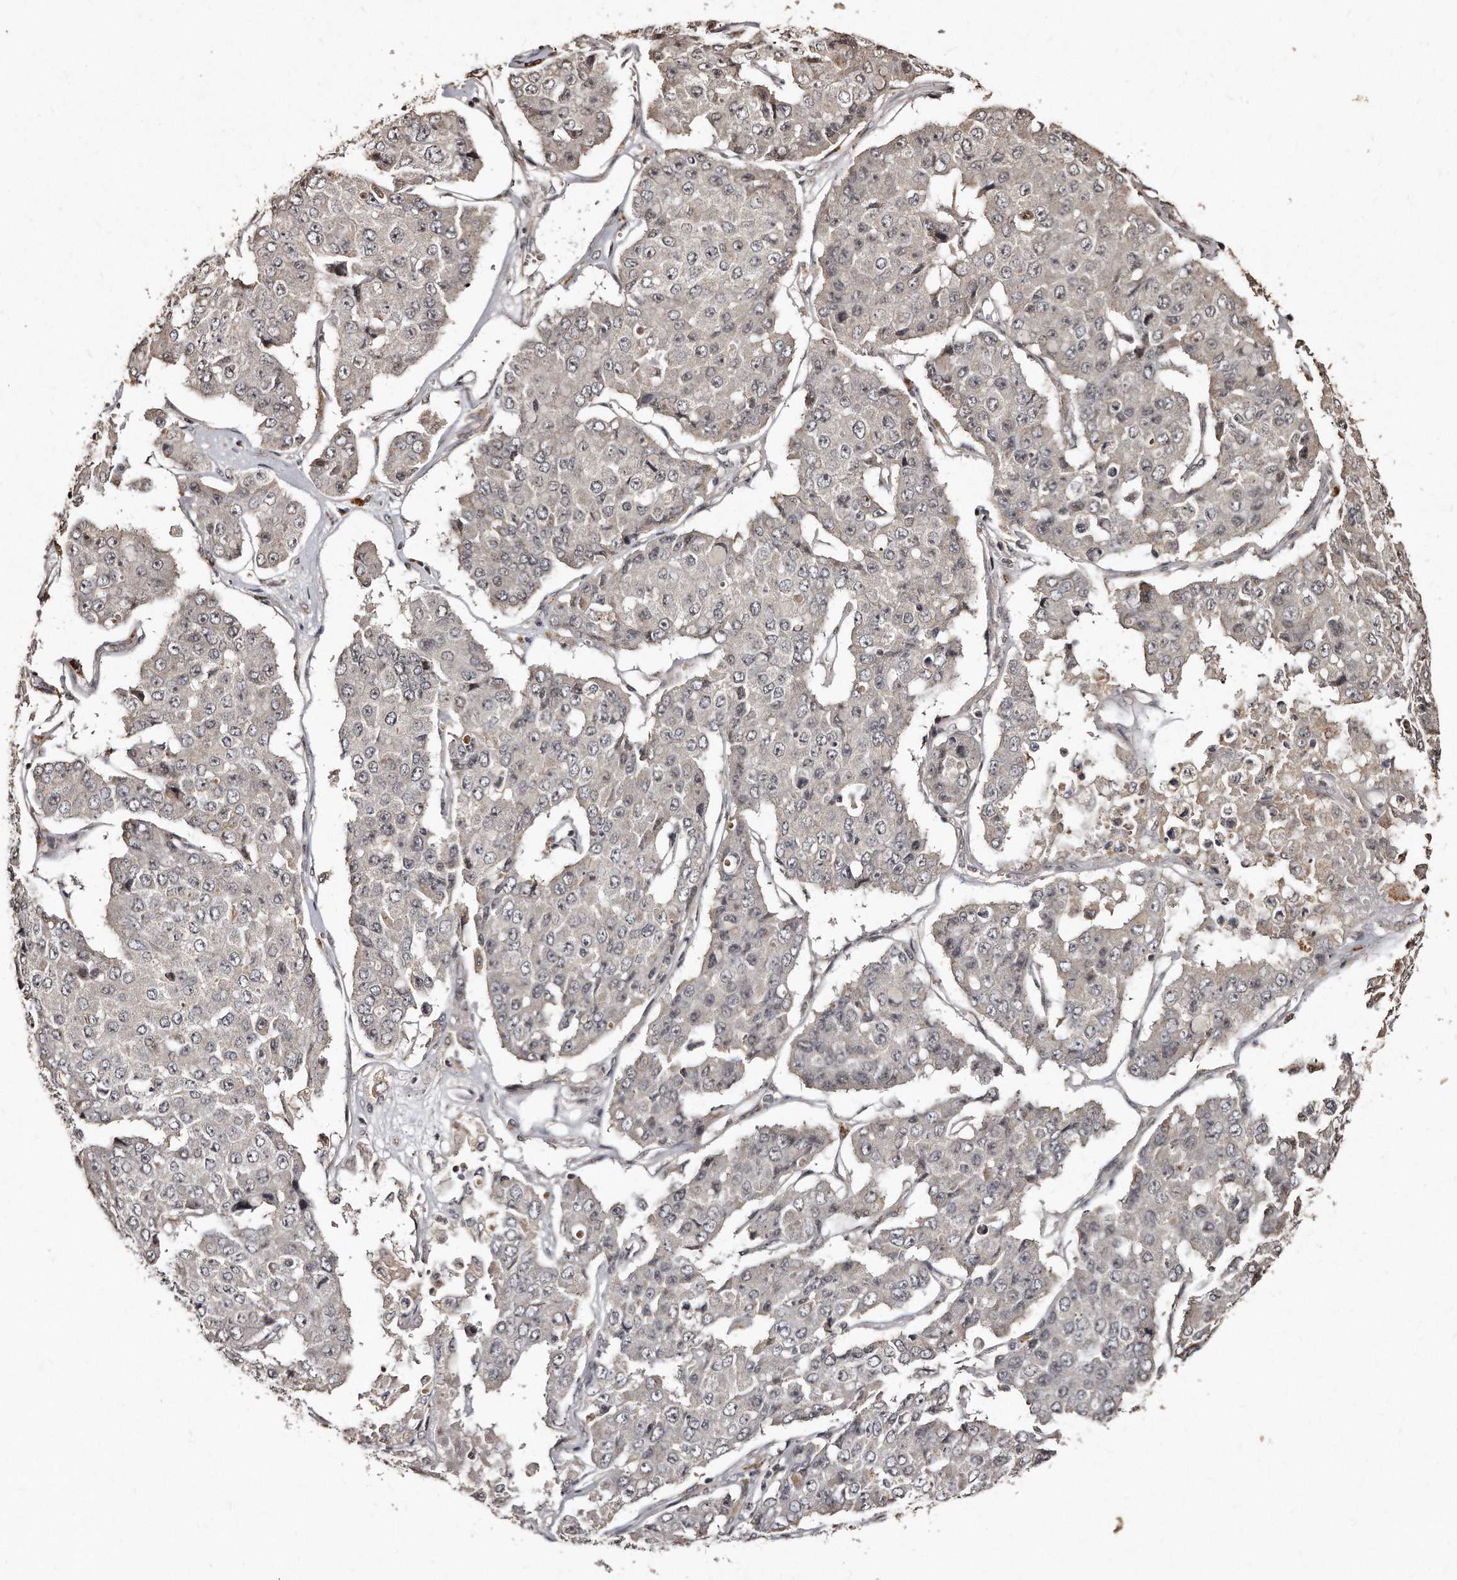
{"staining": {"intensity": "negative", "quantity": "none", "location": "none"}, "tissue": "pancreatic cancer", "cell_type": "Tumor cells", "image_type": "cancer", "snomed": [{"axis": "morphology", "description": "Adenocarcinoma, NOS"}, {"axis": "topography", "description": "Pancreas"}], "caption": "The image shows no significant staining in tumor cells of adenocarcinoma (pancreatic).", "gene": "TSHR", "patient": {"sex": "male", "age": 50}}